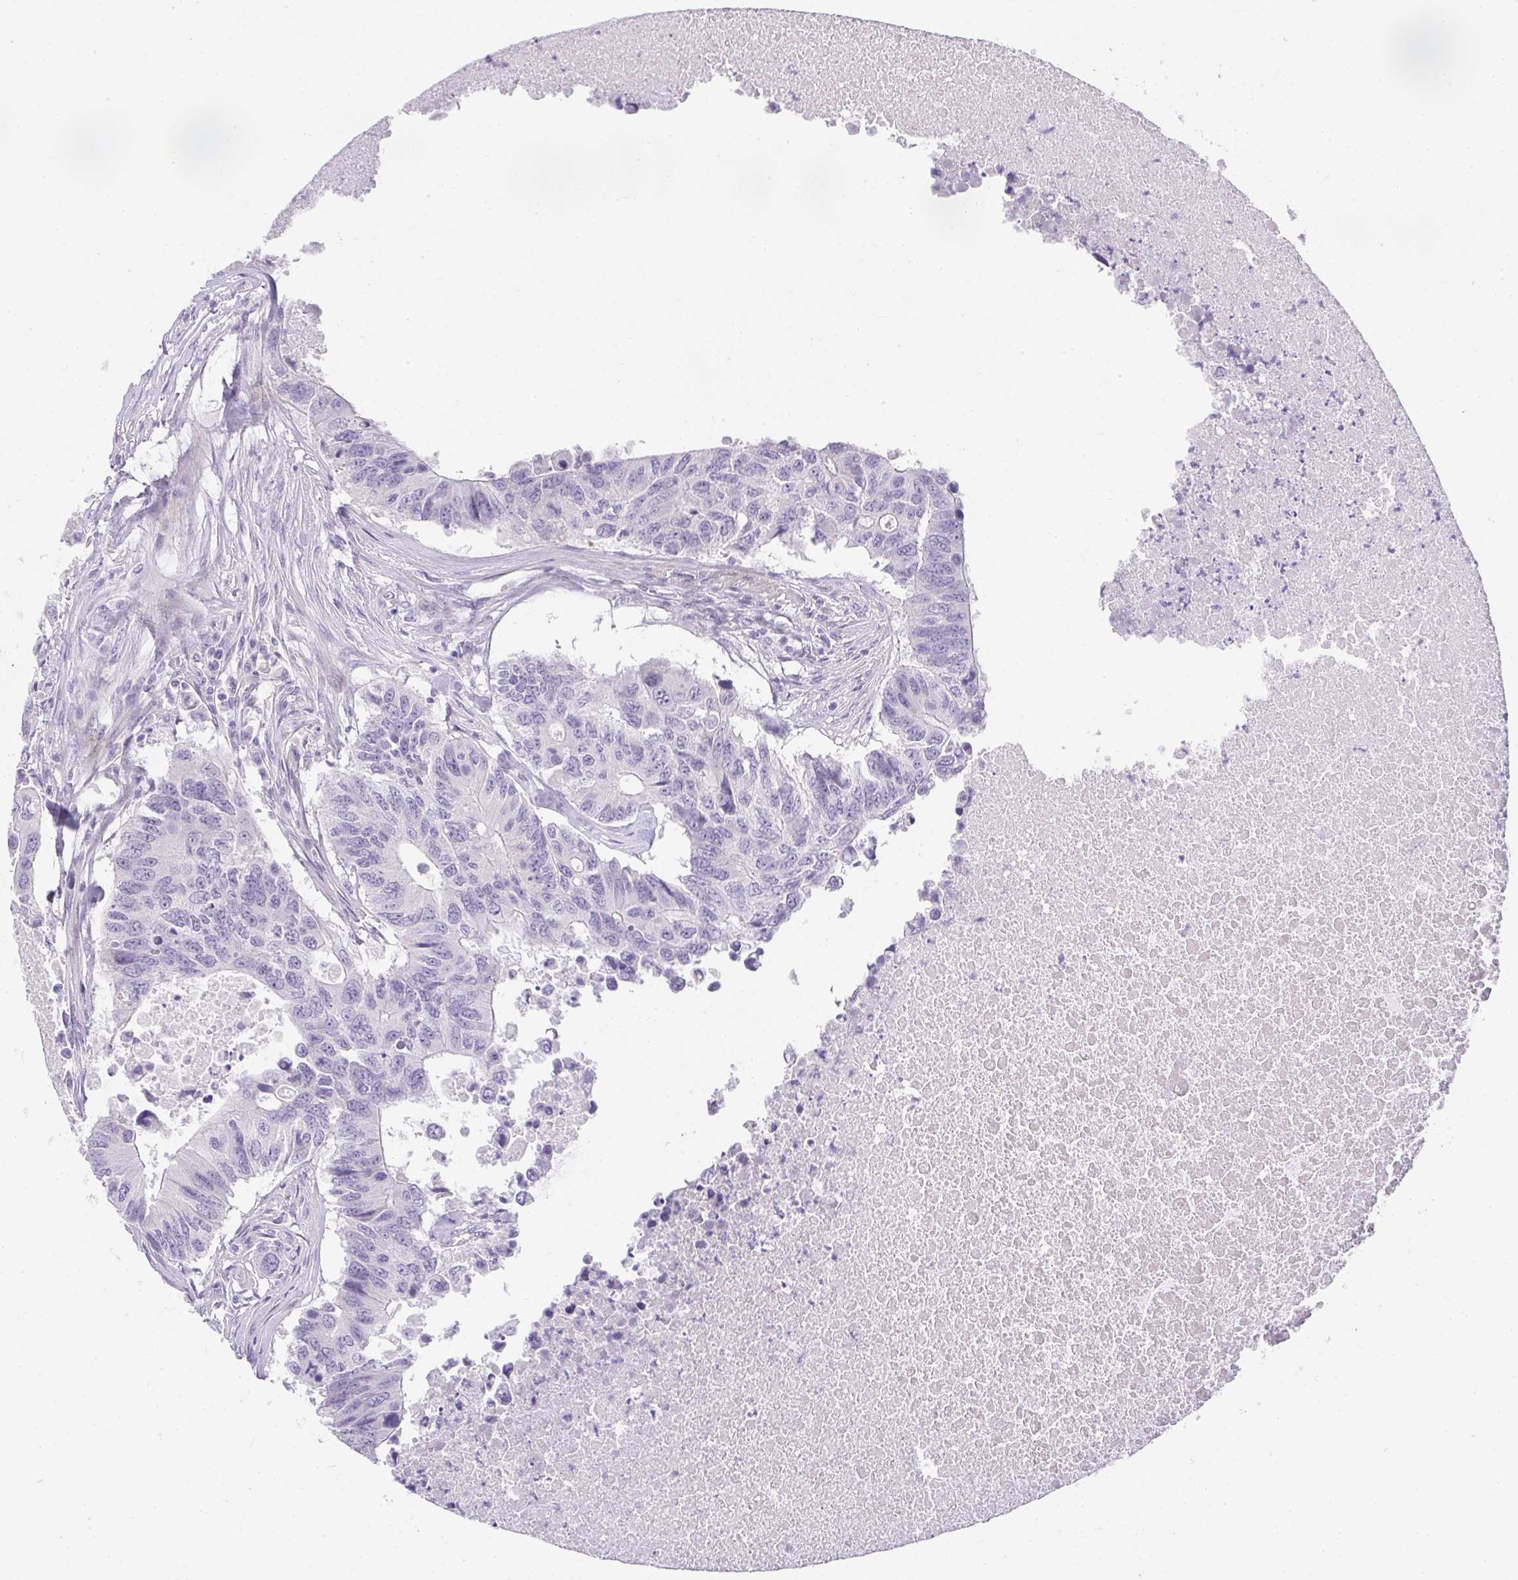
{"staining": {"intensity": "negative", "quantity": "none", "location": "none"}, "tissue": "colorectal cancer", "cell_type": "Tumor cells", "image_type": "cancer", "snomed": [{"axis": "morphology", "description": "Adenocarcinoma, NOS"}, {"axis": "topography", "description": "Colon"}], "caption": "Colorectal adenocarcinoma stained for a protein using IHC shows no positivity tumor cells.", "gene": "NEU2", "patient": {"sex": "male", "age": 71}}